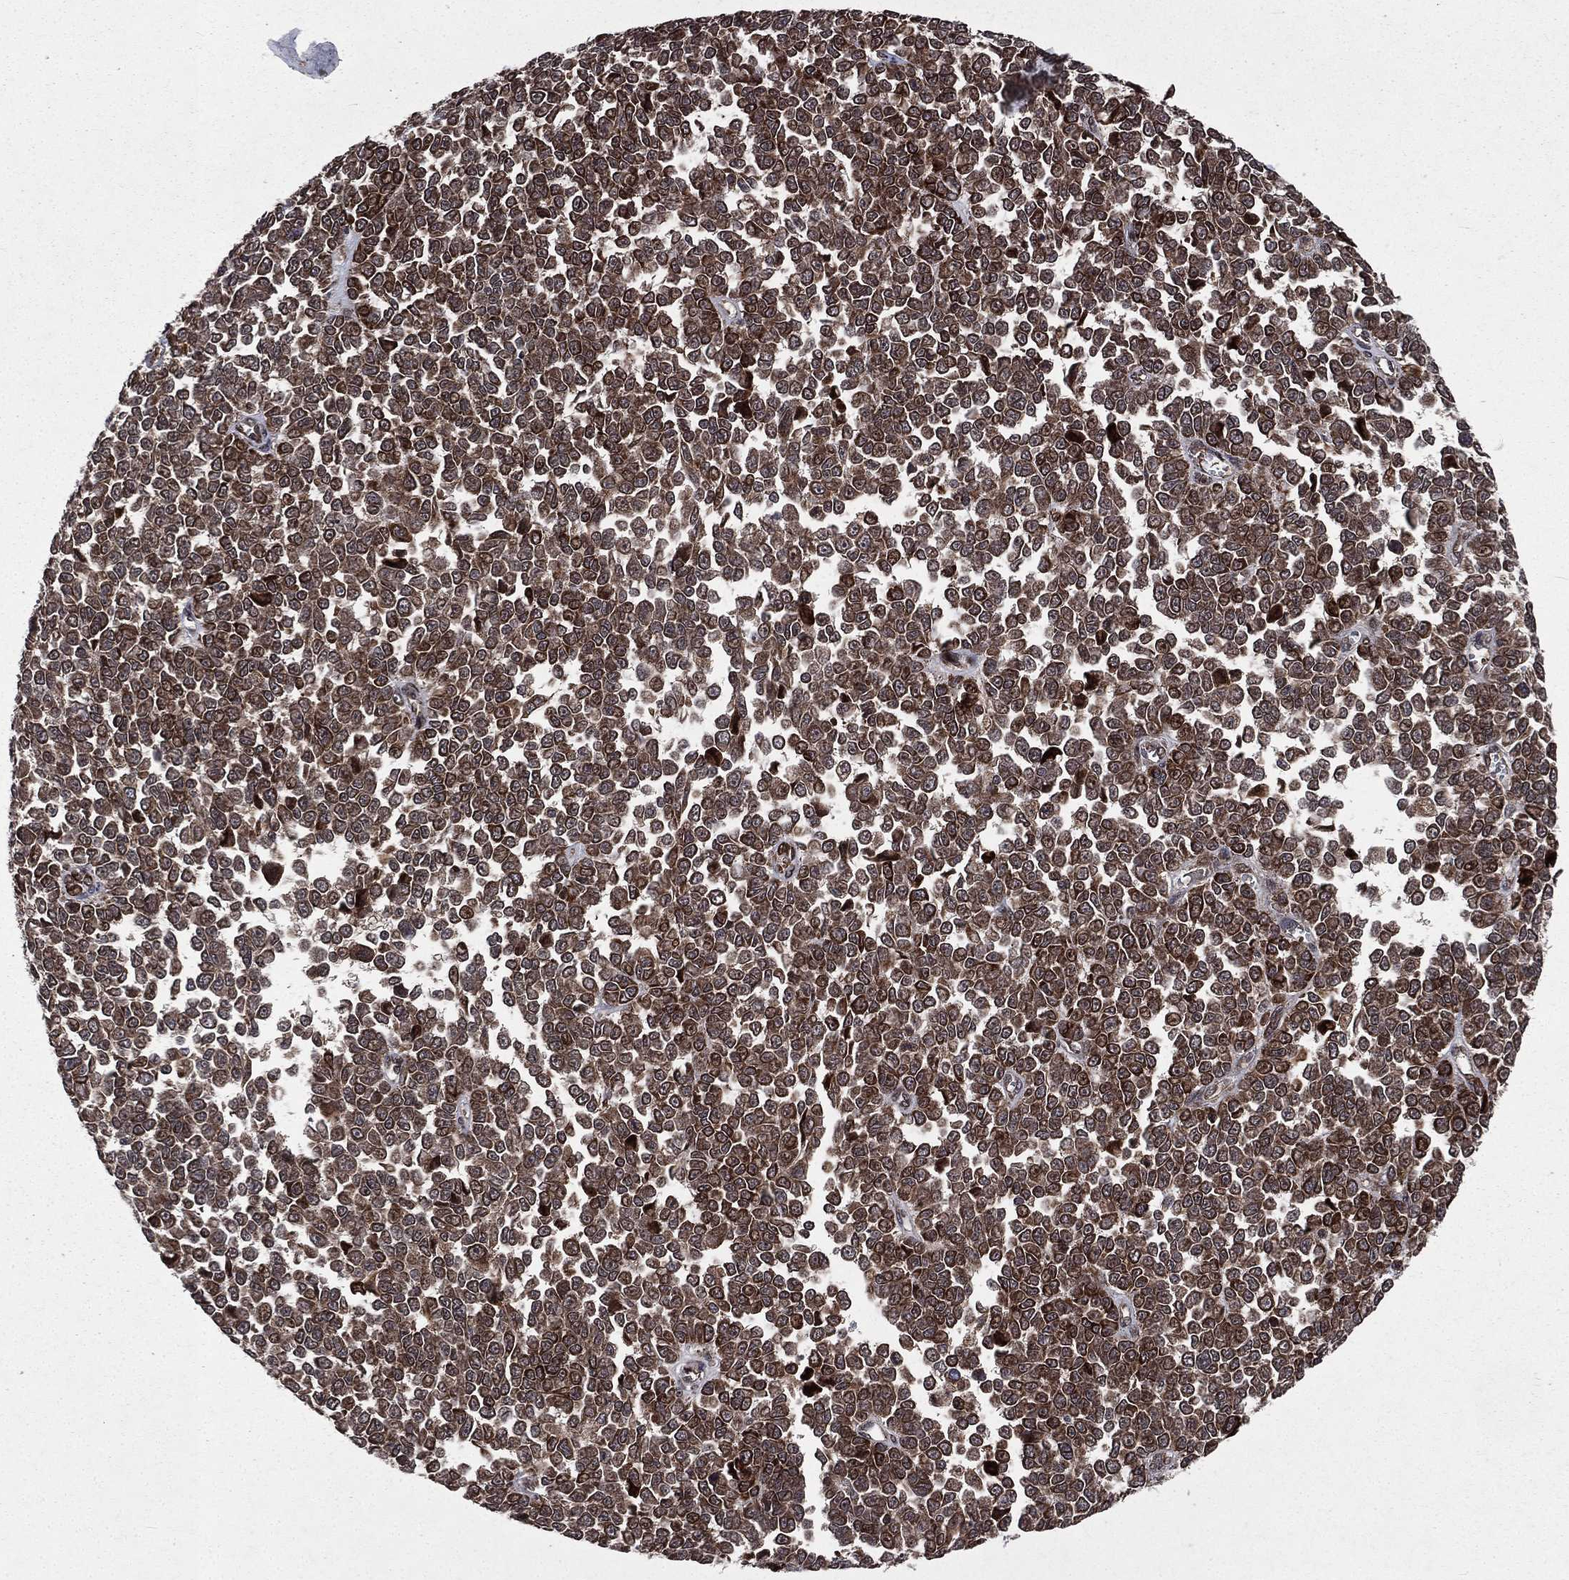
{"staining": {"intensity": "moderate", "quantity": ">75%", "location": "cytoplasmic/membranous"}, "tissue": "melanoma", "cell_type": "Tumor cells", "image_type": "cancer", "snomed": [{"axis": "morphology", "description": "Malignant melanoma, NOS"}, {"axis": "topography", "description": "Skin"}], "caption": "Tumor cells exhibit moderate cytoplasmic/membranous positivity in approximately >75% of cells in malignant melanoma. Nuclei are stained in blue.", "gene": "LENG8", "patient": {"sex": "female", "age": 95}}